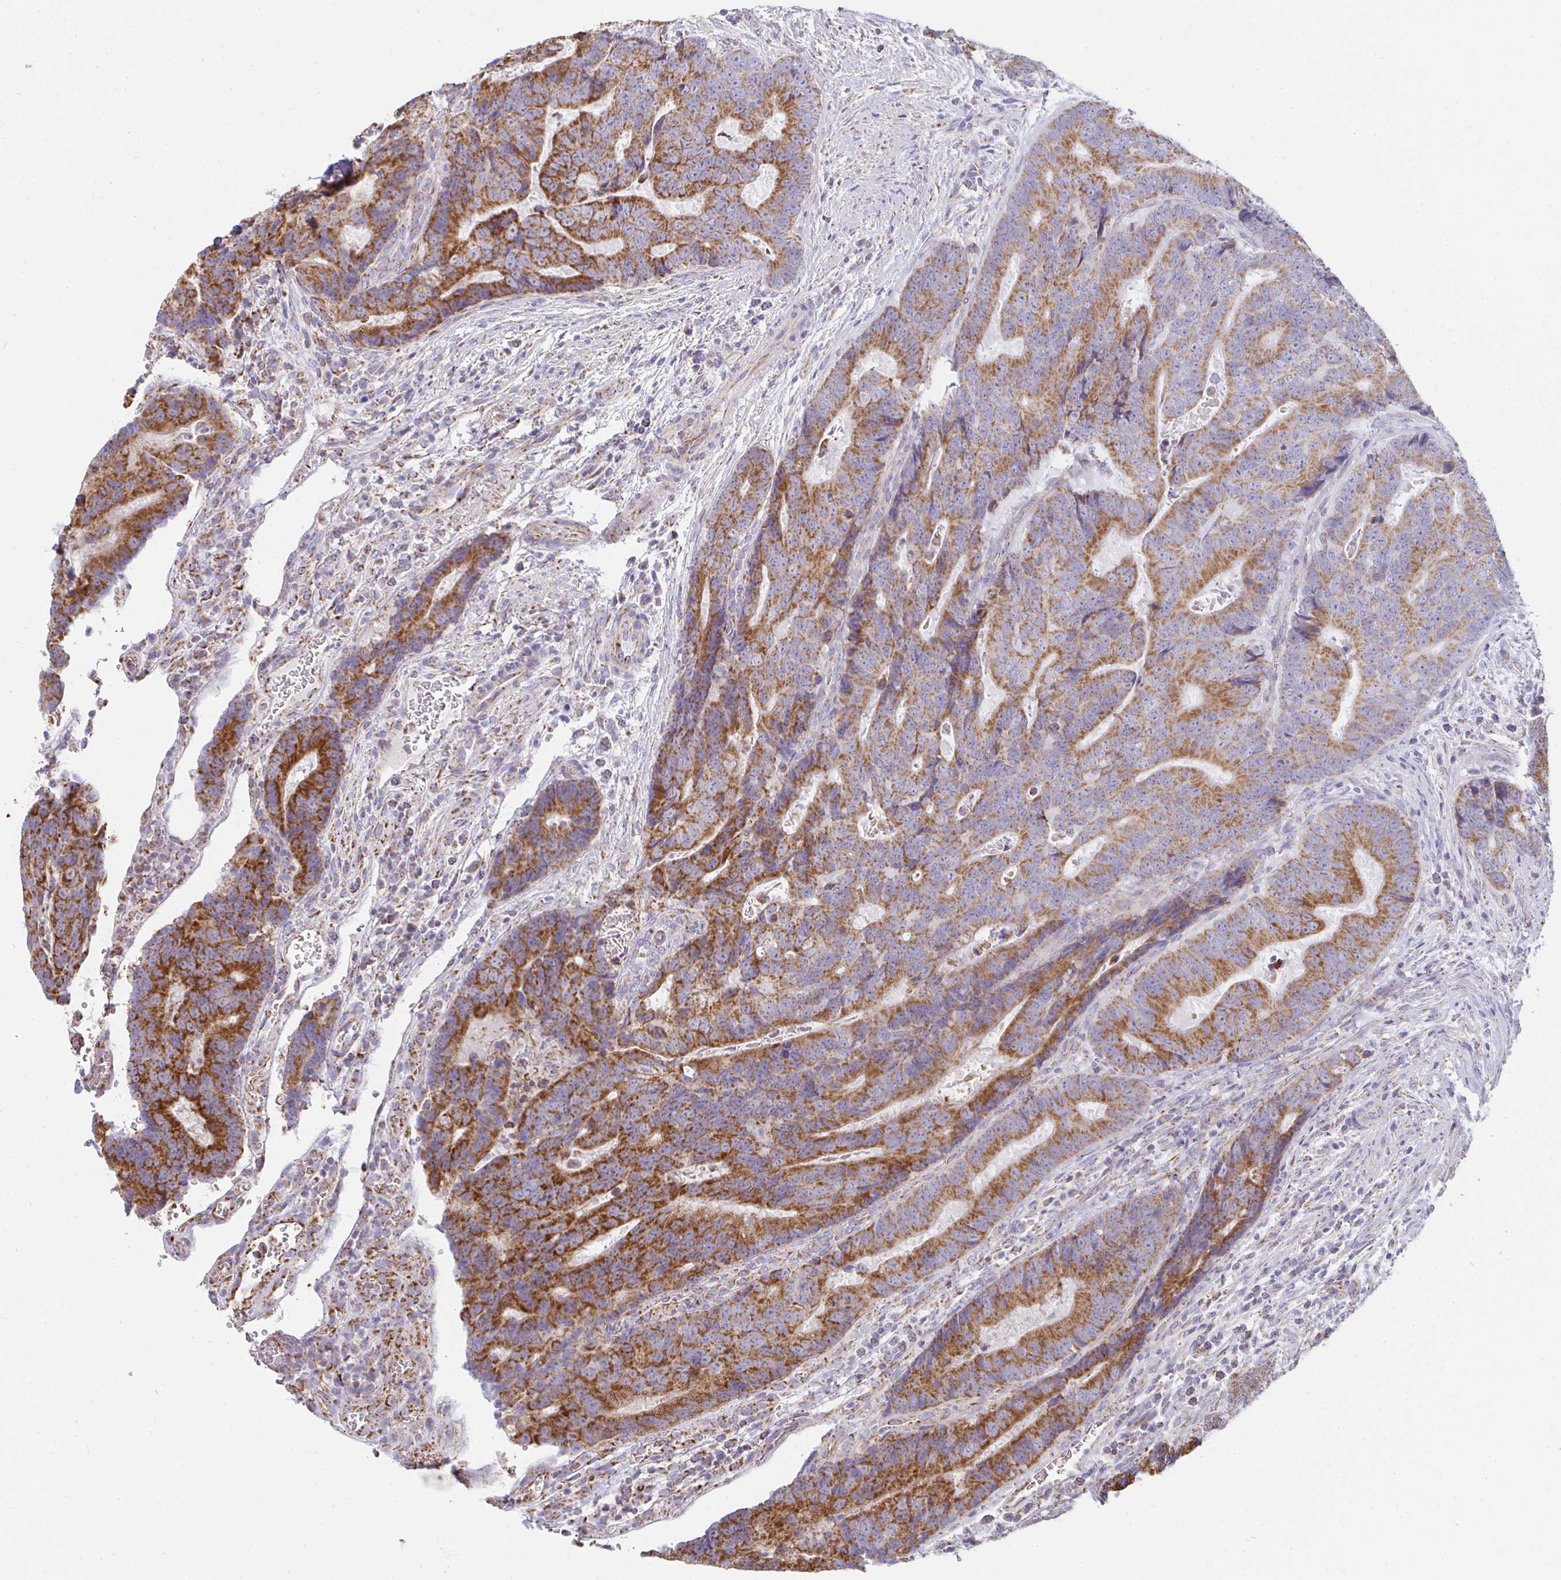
{"staining": {"intensity": "strong", "quantity": ">75%", "location": "cytoplasmic/membranous"}, "tissue": "colorectal cancer", "cell_type": "Tumor cells", "image_type": "cancer", "snomed": [{"axis": "morphology", "description": "Adenocarcinoma, NOS"}, {"axis": "topography", "description": "Colon"}], "caption": "Immunohistochemical staining of human colorectal cancer (adenocarcinoma) exhibits strong cytoplasmic/membranous protein expression in about >75% of tumor cells.", "gene": "FAHD1", "patient": {"sex": "female", "age": 48}}